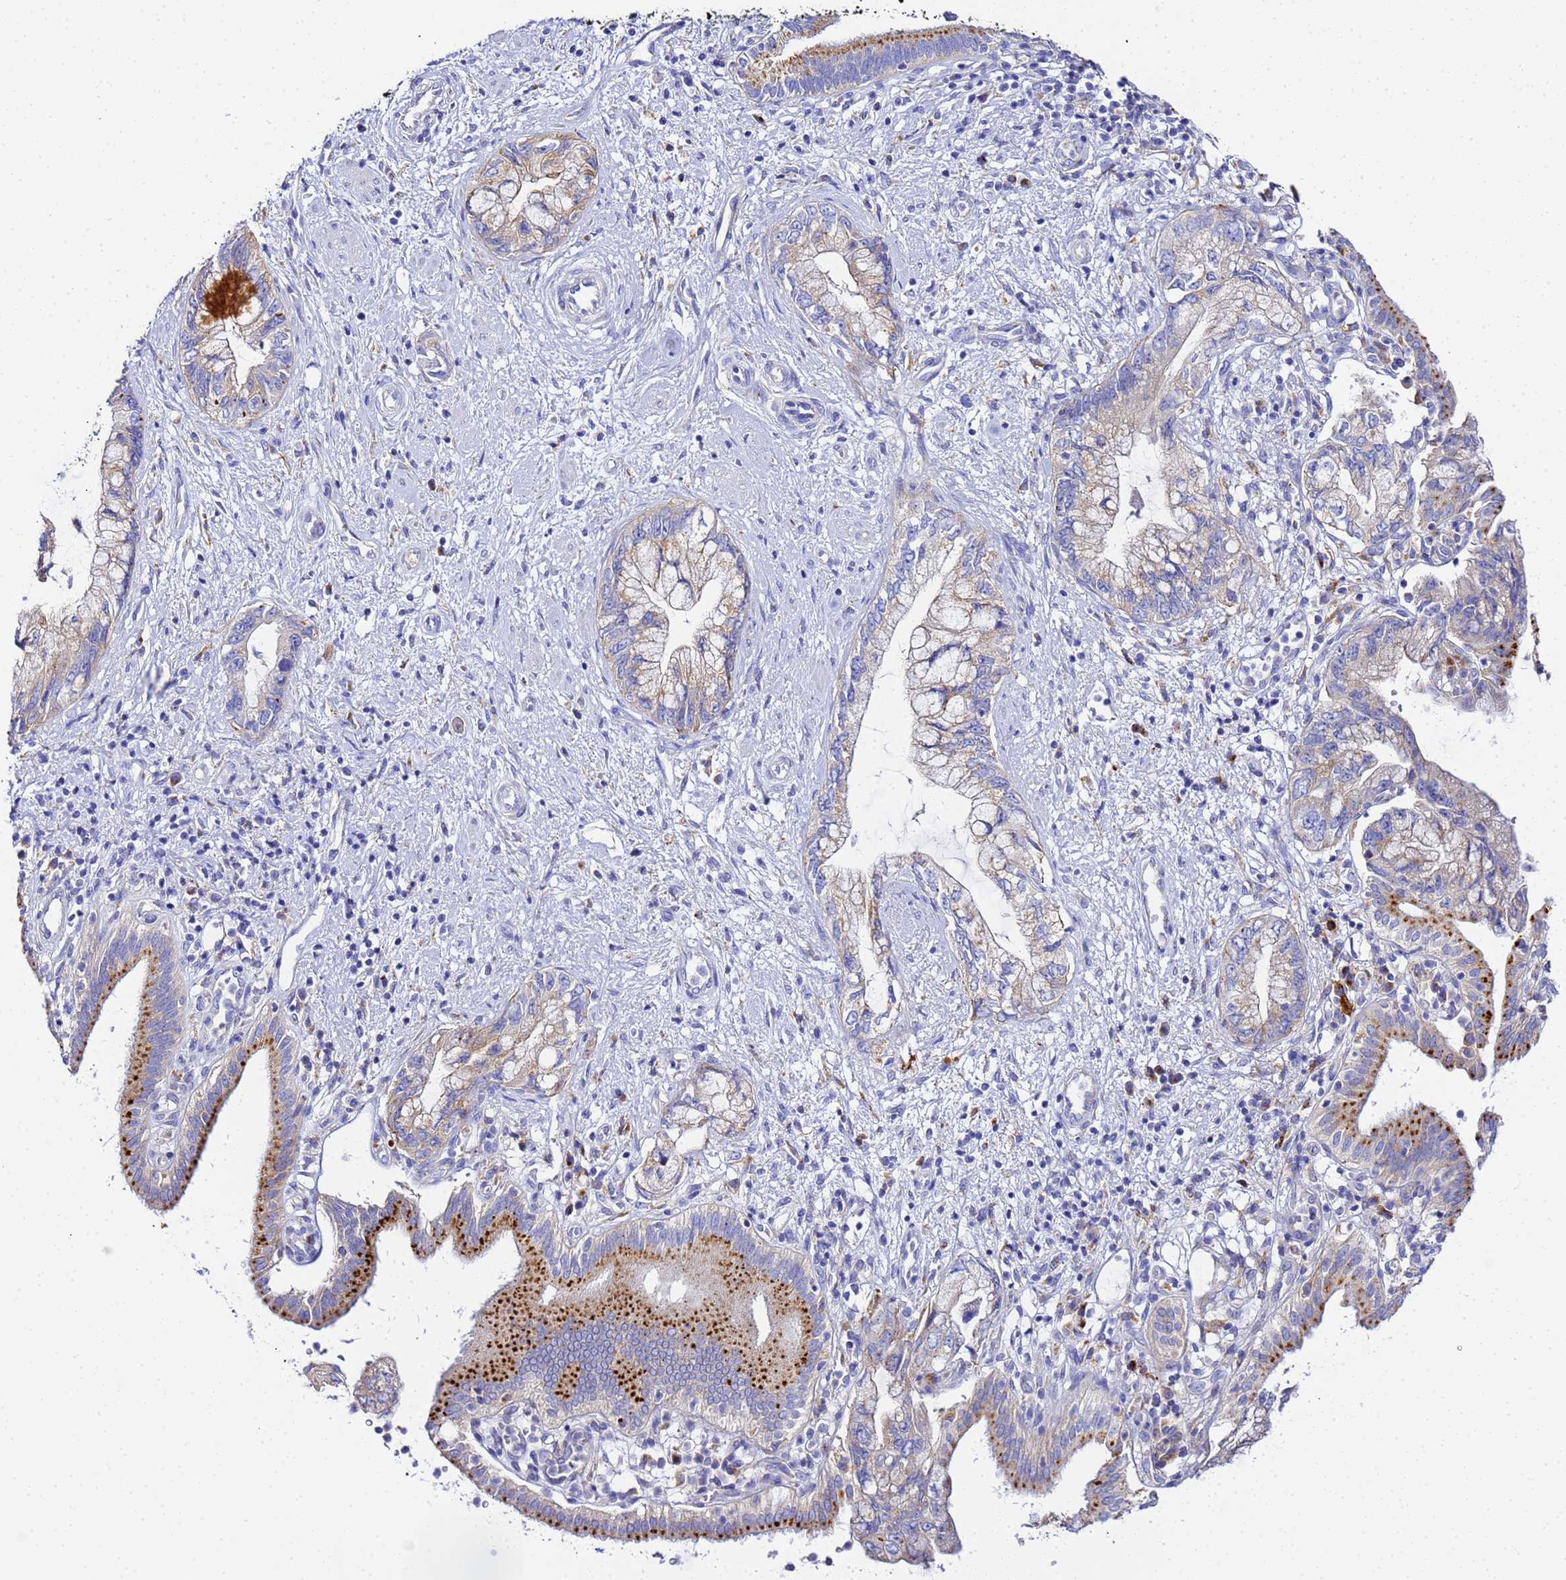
{"staining": {"intensity": "weak", "quantity": ">75%", "location": "cytoplasmic/membranous"}, "tissue": "pancreatic cancer", "cell_type": "Tumor cells", "image_type": "cancer", "snomed": [{"axis": "morphology", "description": "Adenocarcinoma, NOS"}, {"axis": "topography", "description": "Pancreas"}], "caption": "Brown immunohistochemical staining in human pancreatic adenocarcinoma demonstrates weak cytoplasmic/membranous staining in about >75% of tumor cells.", "gene": "VTI1B", "patient": {"sex": "female", "age": 73}}